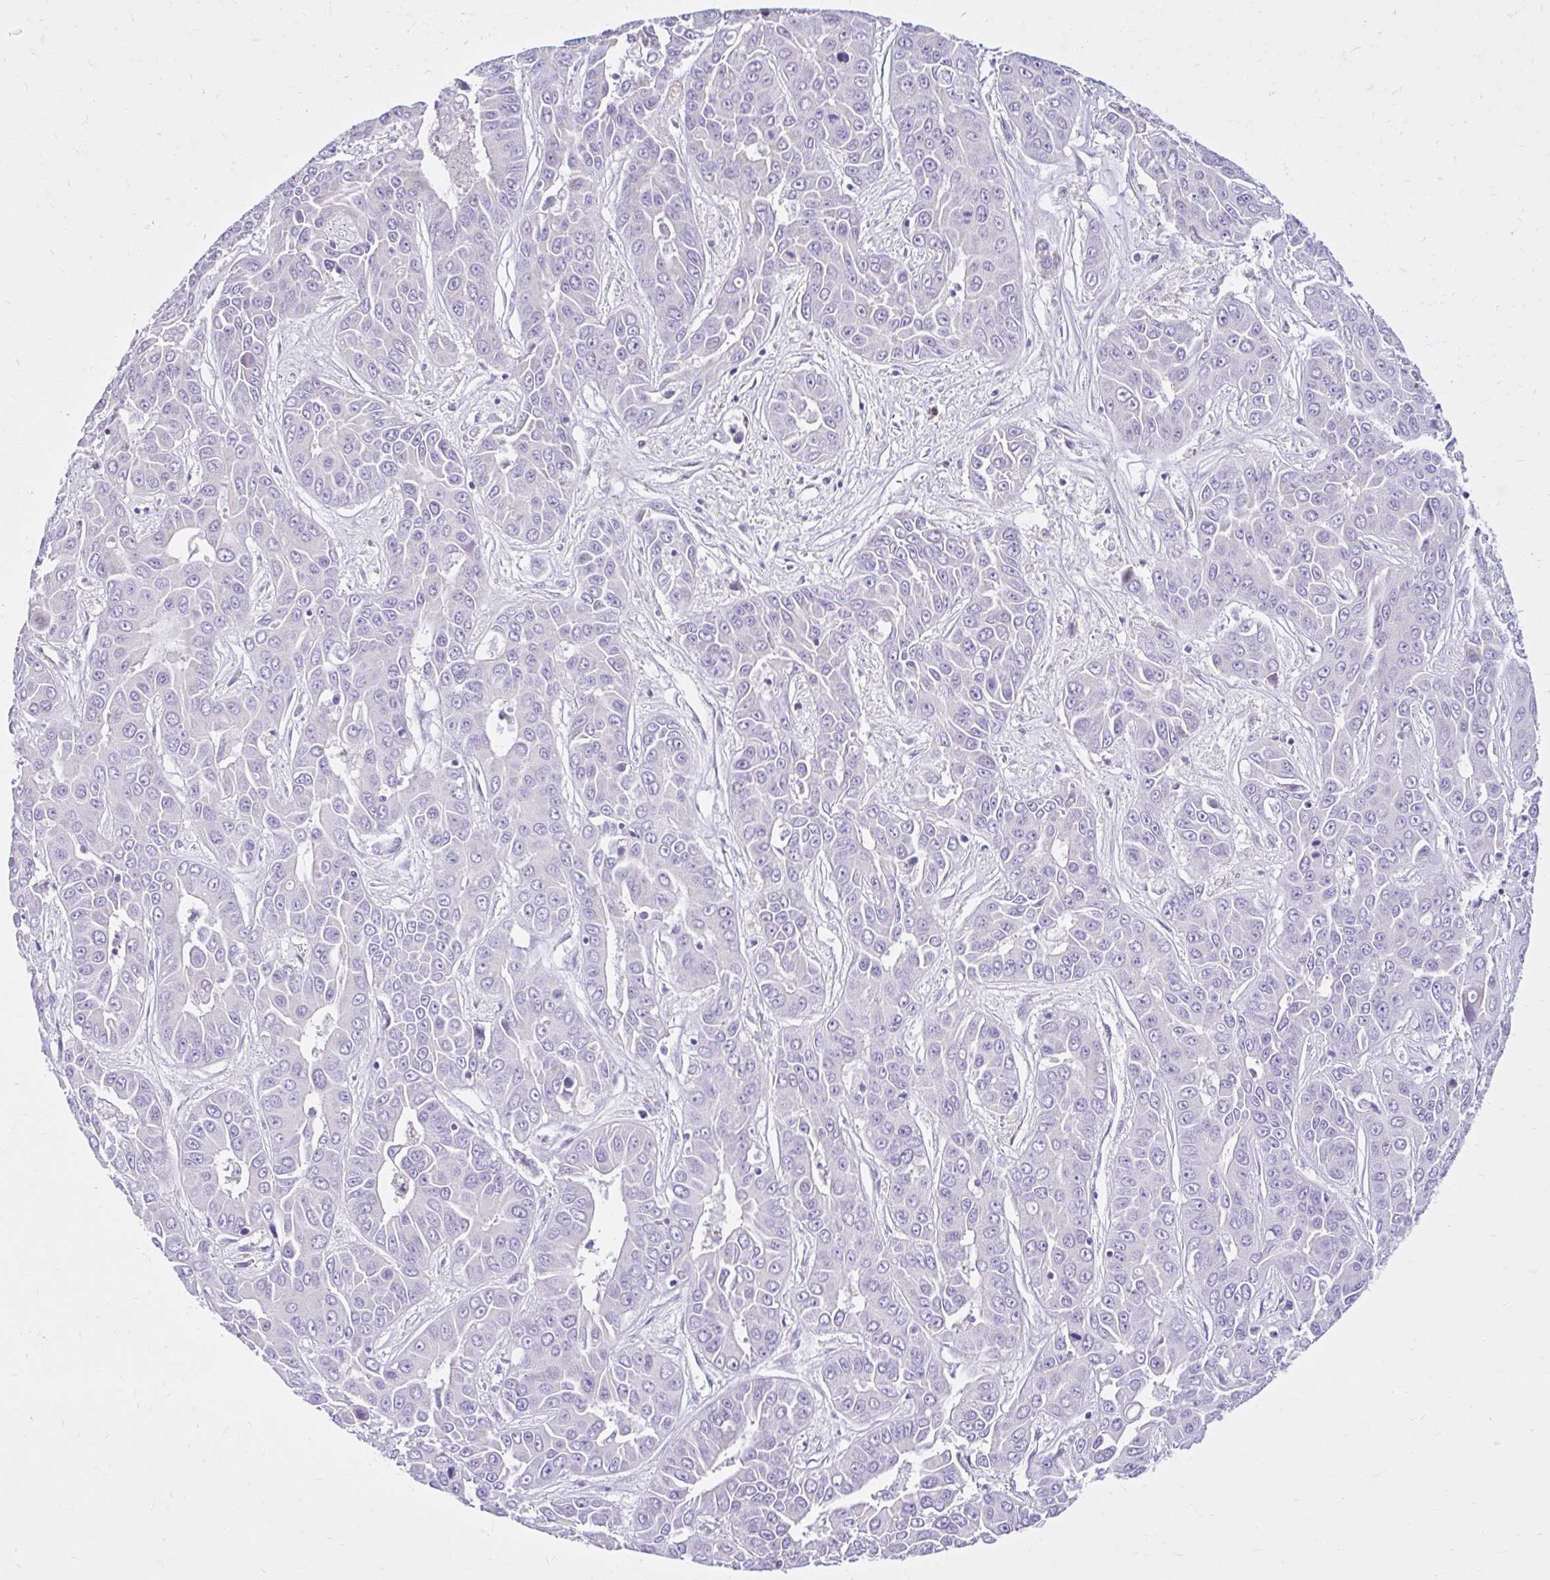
{"staining": {"intensity": "negative", "quantity": "none", "location": "none"}, "tissue": "liver cancer", "cell_type": "Tumor cells", "image_type": "cancer", "snomed": [{"axis": "morphology", "description": "Cholangiocarcinoma"}, {"axis": "topography", "description": "Liver"}], "caption": "Tumor cells show no significant protein positivity in liver cholangiocarcinoma.", "gene": "NHLH2", "patient": {"sex": "female", "age": 52}}